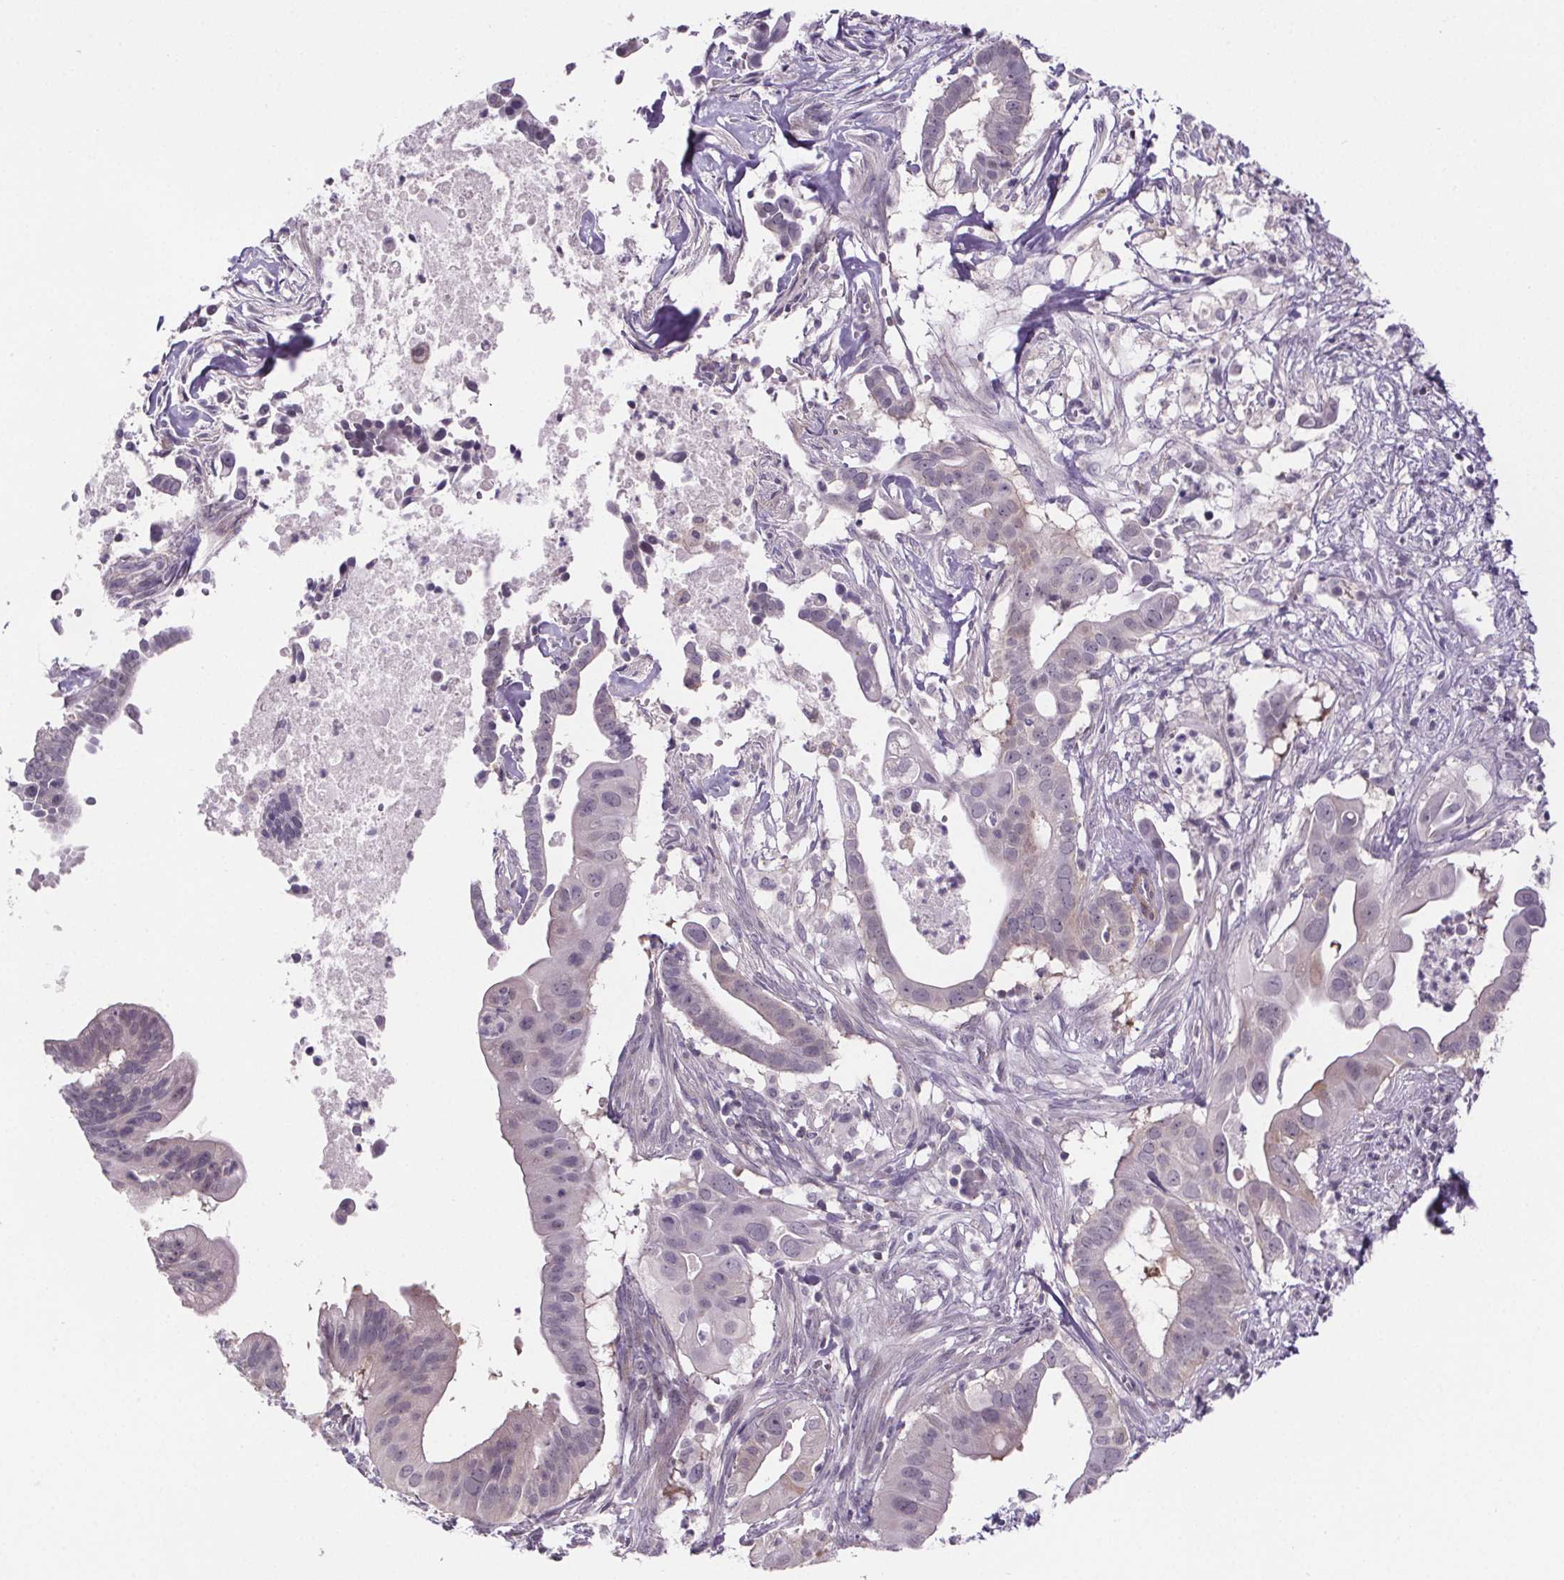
{"staining": {"intensity": "negative", "quantity": "none", "location": "none"}, "tissue": "pancreatic cancer", "cell_type": "Tumor cells", "image_type": "cancer", "snomed": [{"axis": "morphology", "description": "Adenocarcinoma, NOS"}, {"axis": "topography", "description": "Pancreas"}], "caption": "Tumor cells show no significant protein staining in pancreatic cancer (adenocarcinoma).", "gene": "TTC12", "patient": {"sex": "male", "age": 61}}